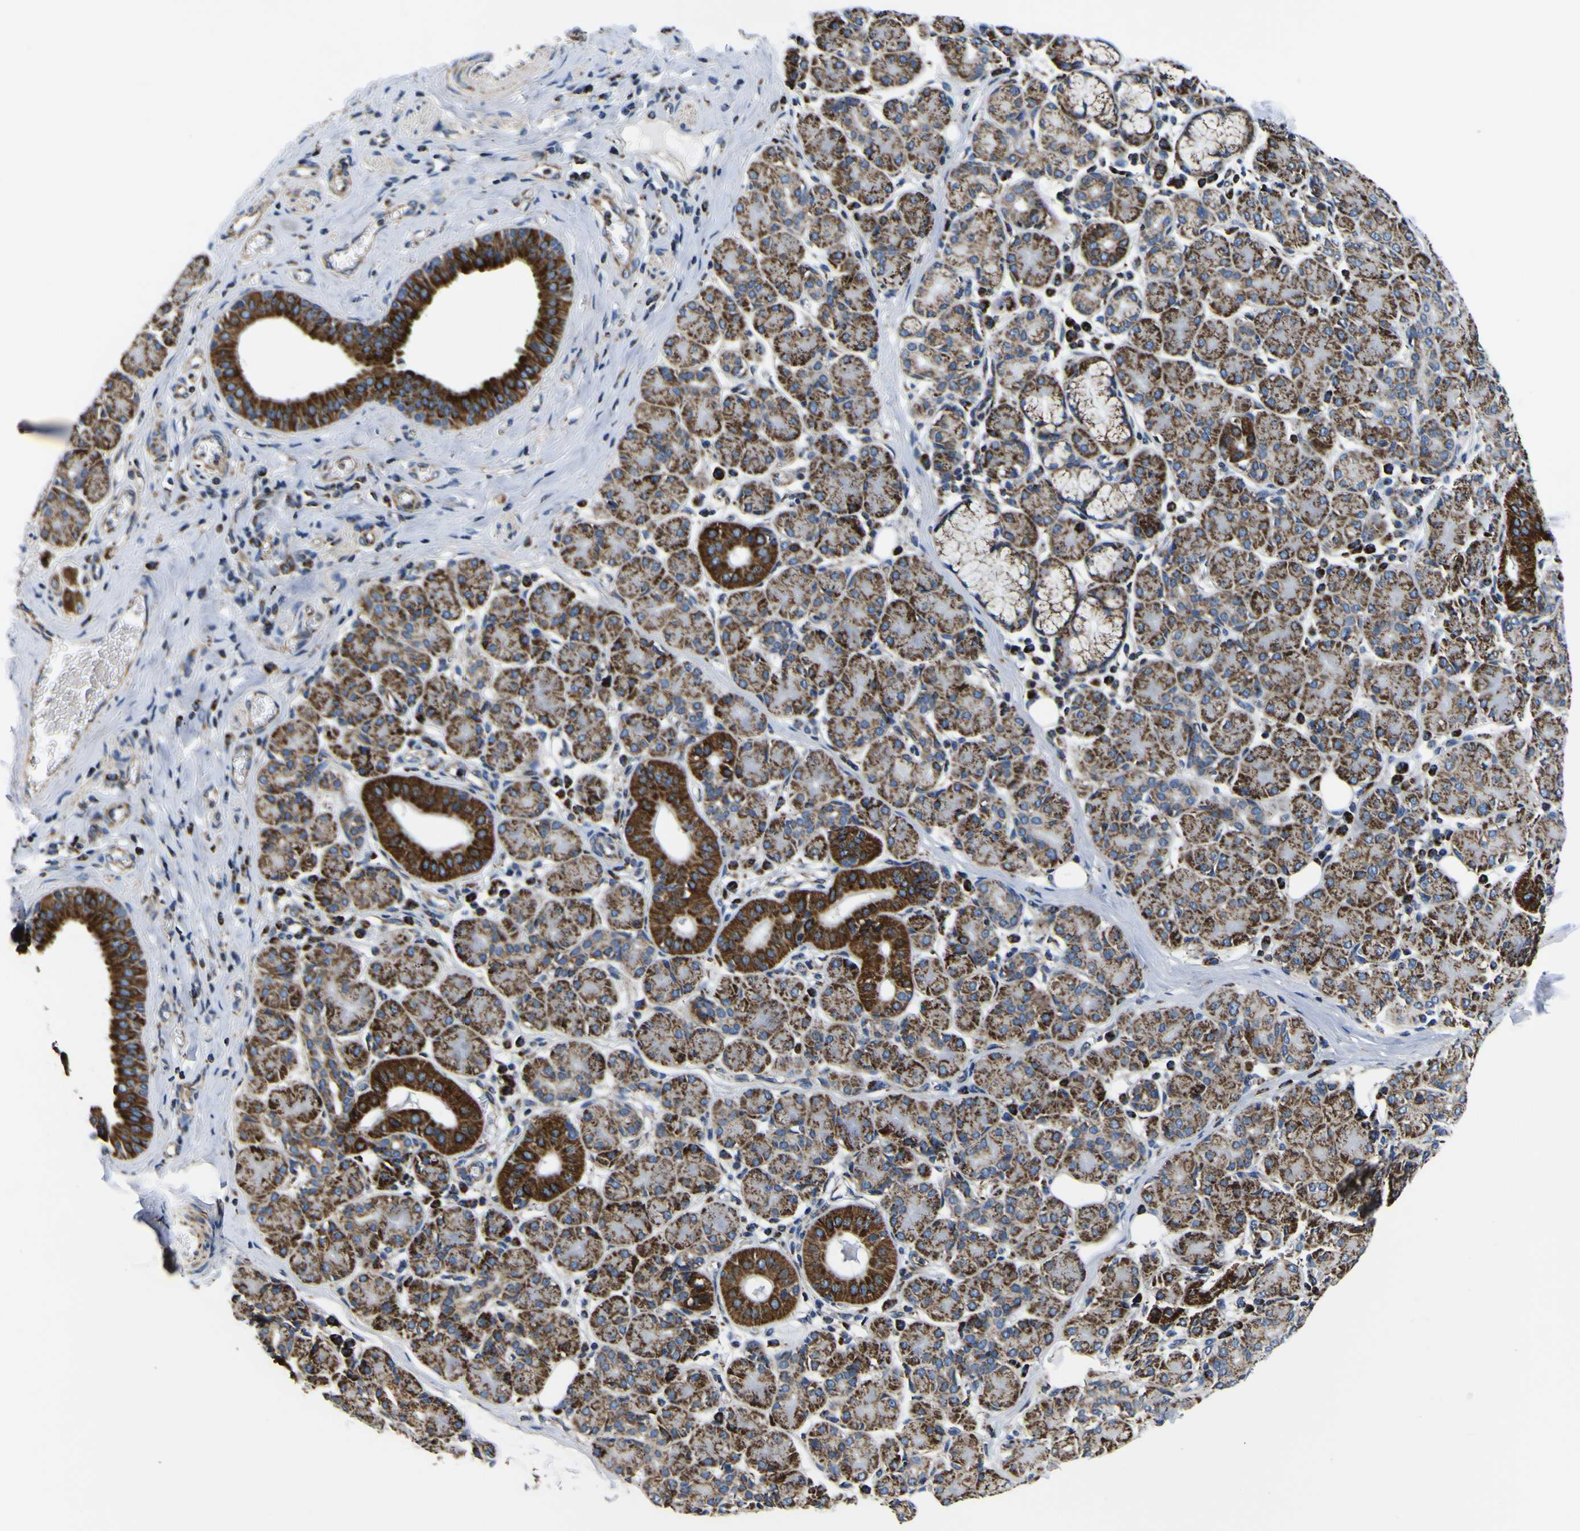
{"staining": {"intensity": "strong", "quantity": "25%-75%", "location": "cytoplasmic/membranous"}, "tissue": "salivary gland", "cell_type": "Glandular cells", "image_type": "normal", "snomed": [{"axis": "morphology", "description": "Normal tissue, NOS"}, {"axis": "morphology", "description": "Inflammation, NOS"}, {"axis": "topography", "description": "Lymph node"}, {"axis": "topography", "description": "Salivary gland"}], "caption": "Glandular cells show strong cytoplasmic/membranous expression in about 25%-75% of cells in unremarkable salivary gland. (Brightfield microscopy of DAB IHC at high magnification).", "gene": "PTRH2", "patient": {"sex": "male", "age": 3}}